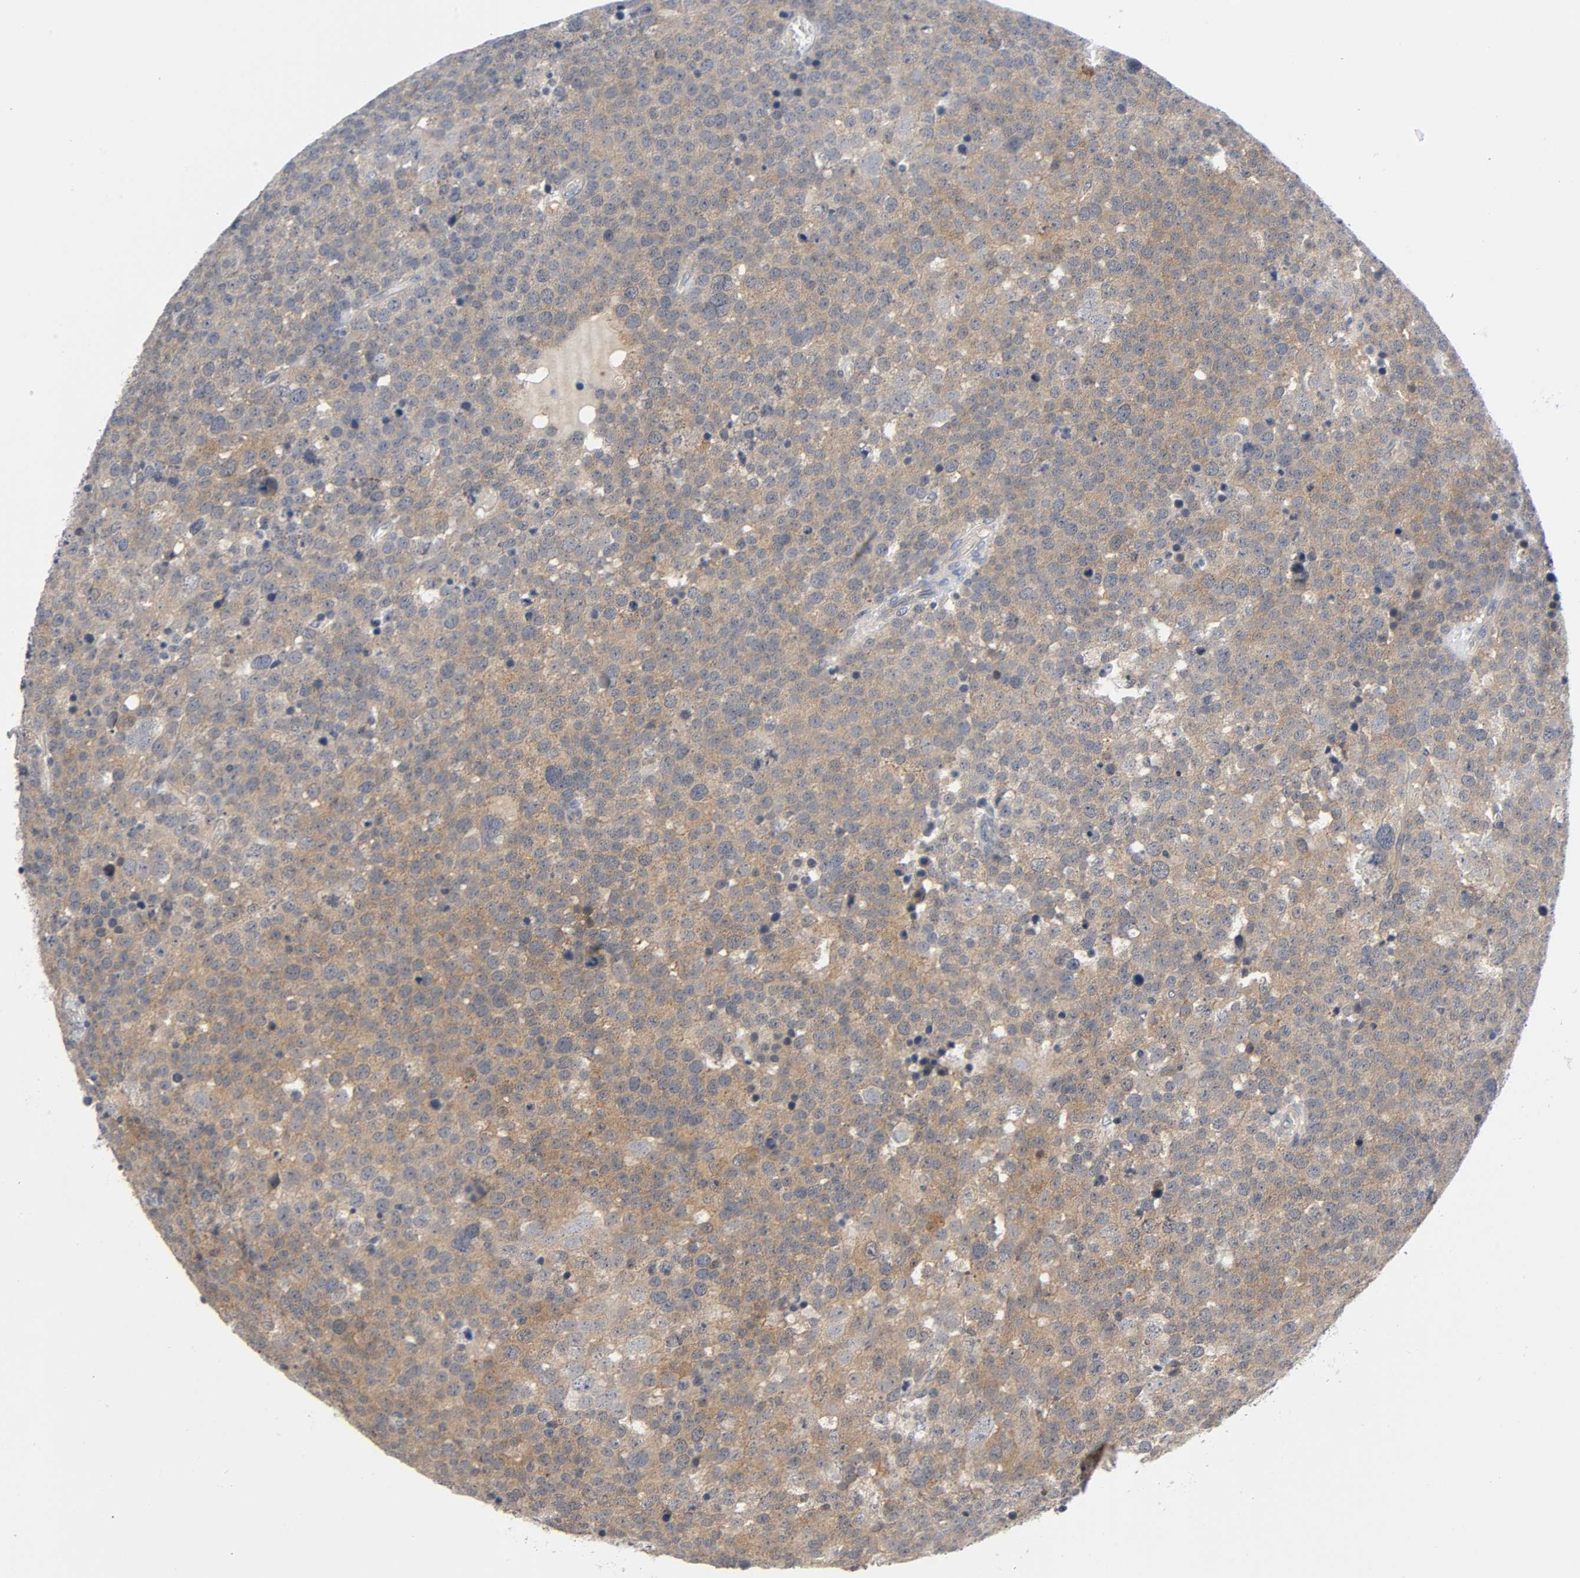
{"staining": {"intensity": "moderate", "quantity": ">75%", "location": "cytoplasmic/membranous"}, "tissue": "testis cancer", "cell_type": "Tumor cells", "image_type": "cancer", "snomed": [{"axis": "morphology", "description": "Seminoma, NOS"}, {"axis": "topography", "description": "Testis"}], "caption": "About >75% of tumor cells in human testis seminoma display moderate cytoplasmic/membranous protein expression as visualized by brown immunohistochemical staining.", "gene": "MAPK8", "patient": {"sex": "male", "age": 71}}